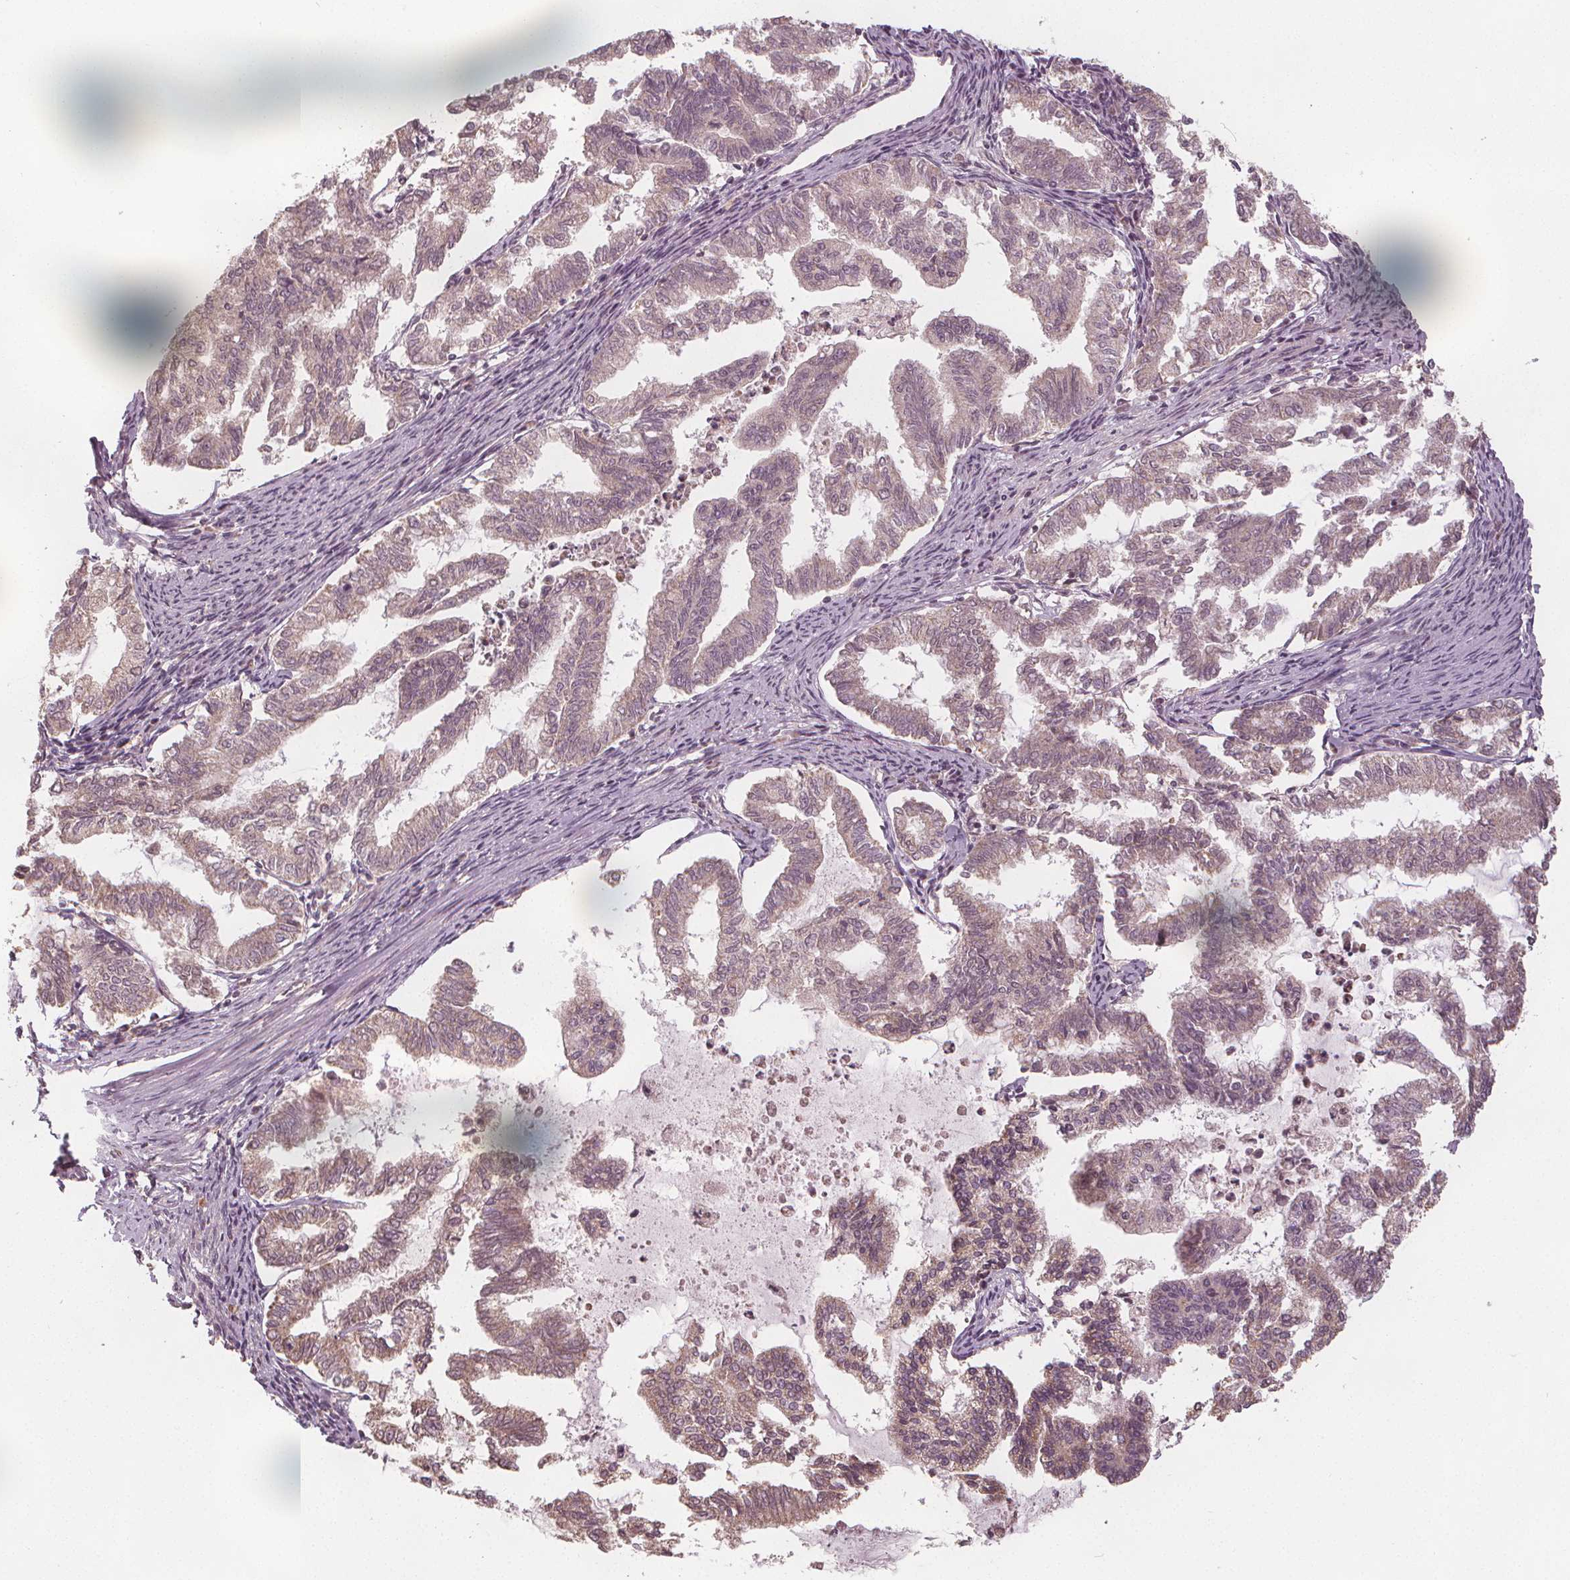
{"staining": {"intensity": "weak", "quantity": ">75%", "location": "cytoplasmic/membranous"}, "tissue": "endometrial cancer", "cell_type": "Tumor cells", "image_type": "cancer", "snomed": [{"axis": "morphology", "description": "Adenocarcinoma, NOS"}, {"axis": "topography", "description": "Endometrium"}], "caption": "The immunohistochemical stain labels weak cytoplasmic/membranous staining in tumor cells of endometrial adenocarcinoma tissue.", "gene": "GNB2", "patient": {"sex": "female", "age": 79}}